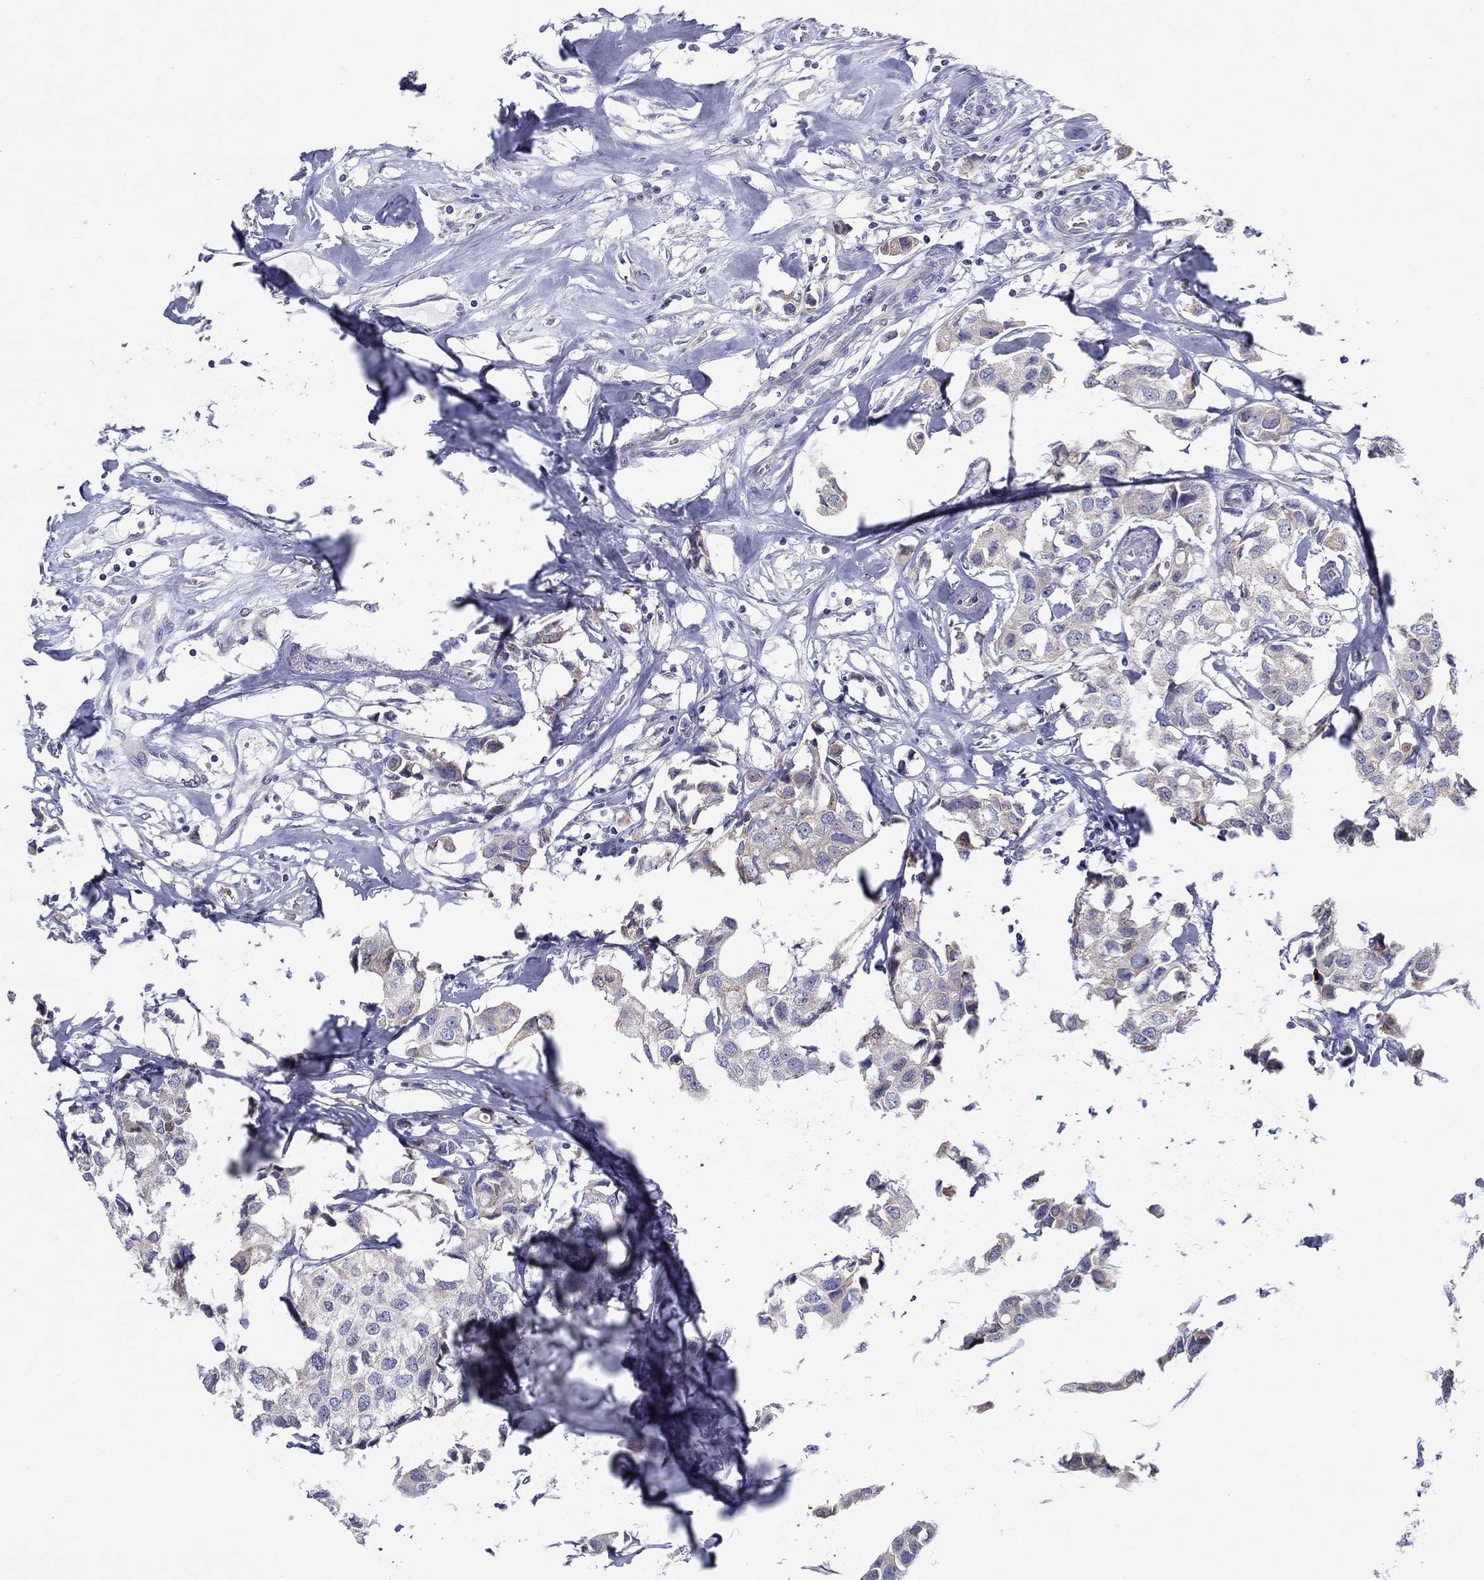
{"staining": {"intensity": "negative", "quantity": "none", "location": "none"}, "tissue": "breast cancer", "cell_type": "Tumor cells", "image_type": "cancer", "snomed": [{"axis": "morphology", "description": "Duct carcinoma"}, {"axis": "topography", "description": "Breast"}], "caption": "Tumor cells are negative for protein expression in human breast cancer.", "gene": "ERMP1", "patient": {"sex": "female", "age": 80}}